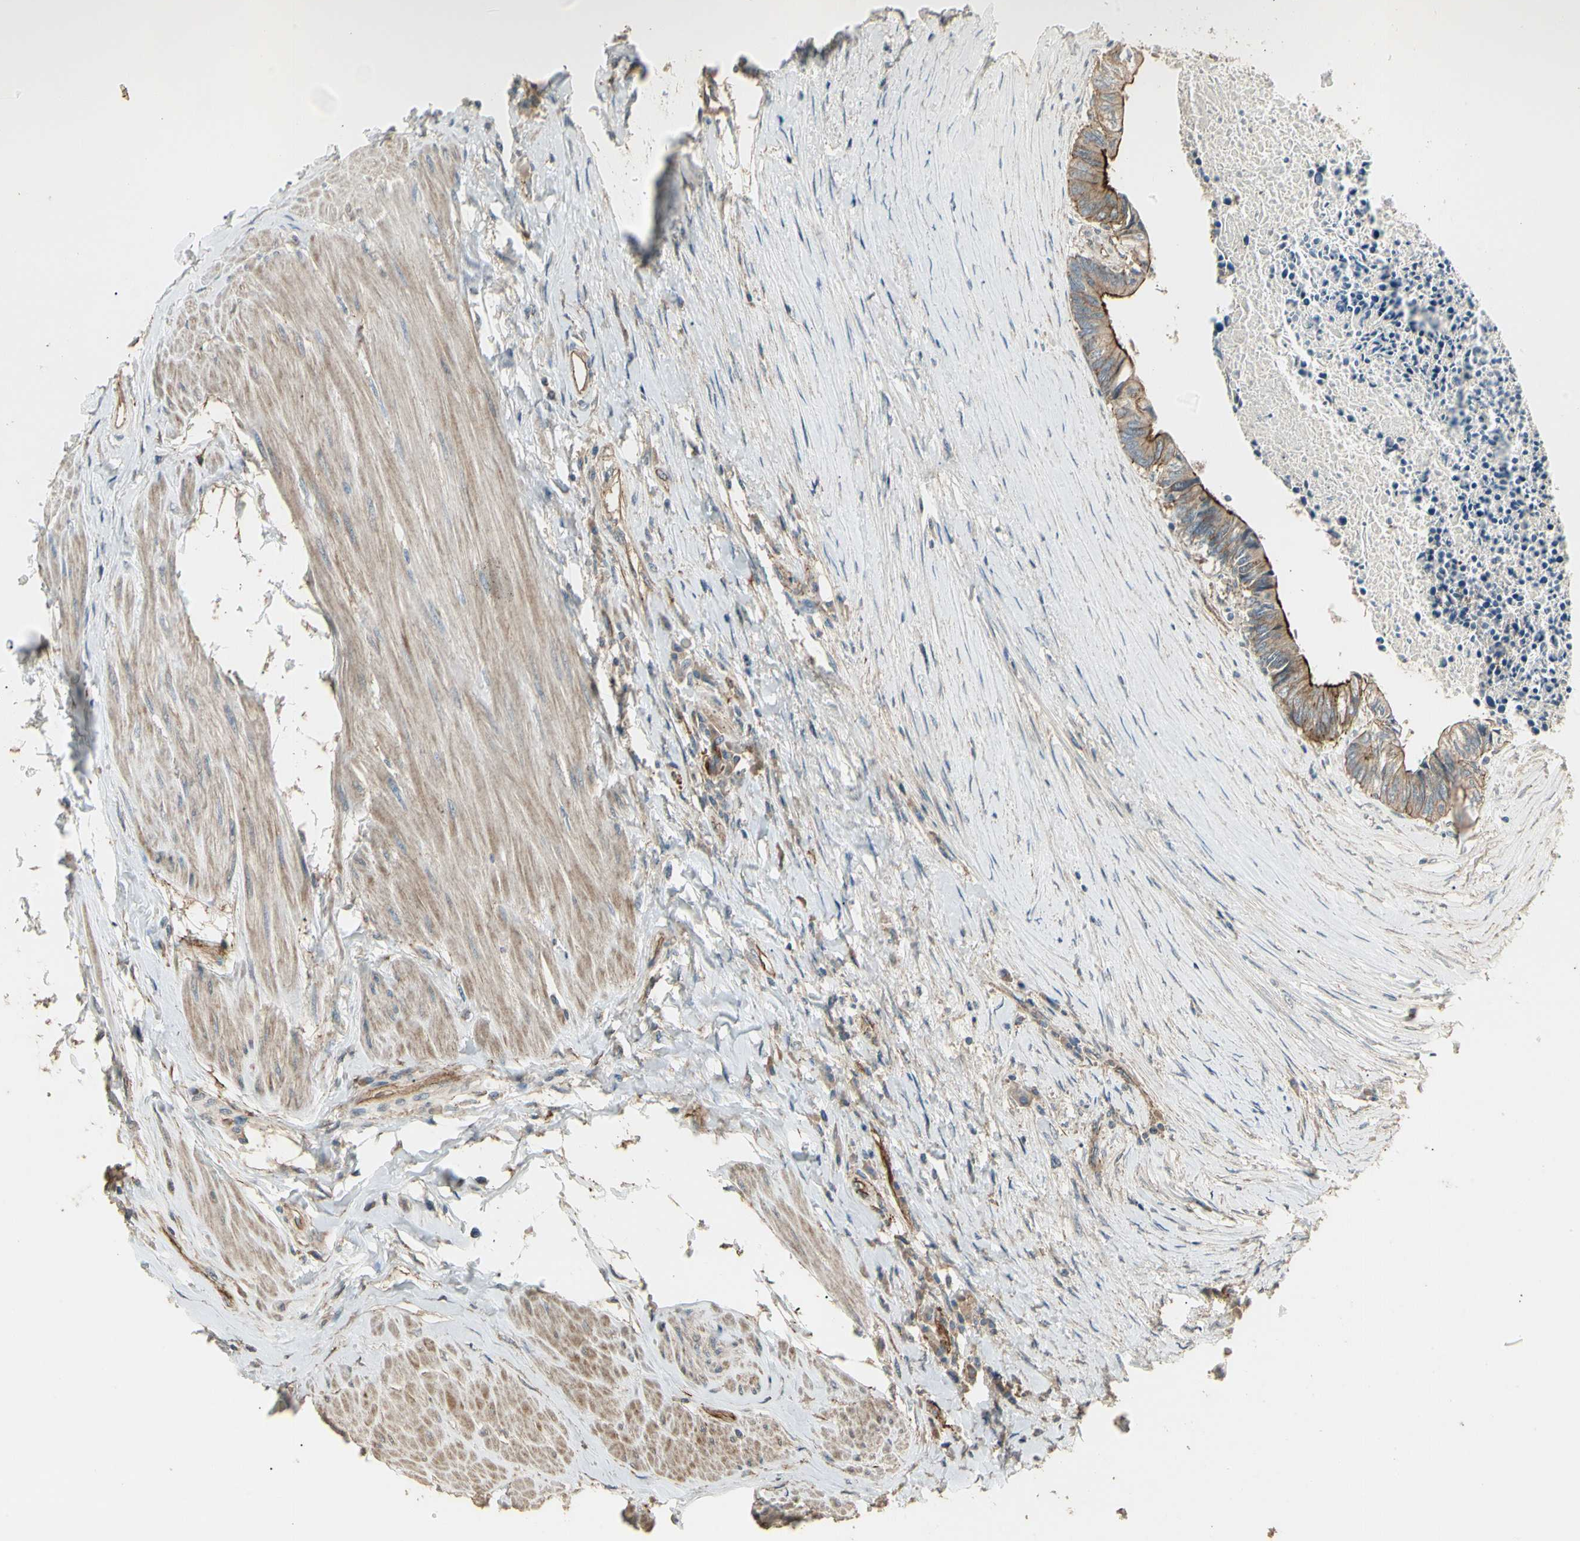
{"staining": {"intensity": "moderate", "quantity": "25%-75%", "location": "cytoplasmic/membranous"}, "tissue": "colorectal cancer", "cell_type": "Tumor cells", "image_type": "cancer", "snomed": [{"axis": "morphology", "description": "Adenocarcinoma, NOS"}, {"axis": "topography", "description": "Rectum"}], "caption": "Protein expression analysis of human colorectal cancer (adenocarcinoma) reveals moderate cytoplasmic/membranous positivity in approximately 25%-75% of tumor cells.", "gene": "RNF180", "patient": {"sex": "male", "age": 63}}